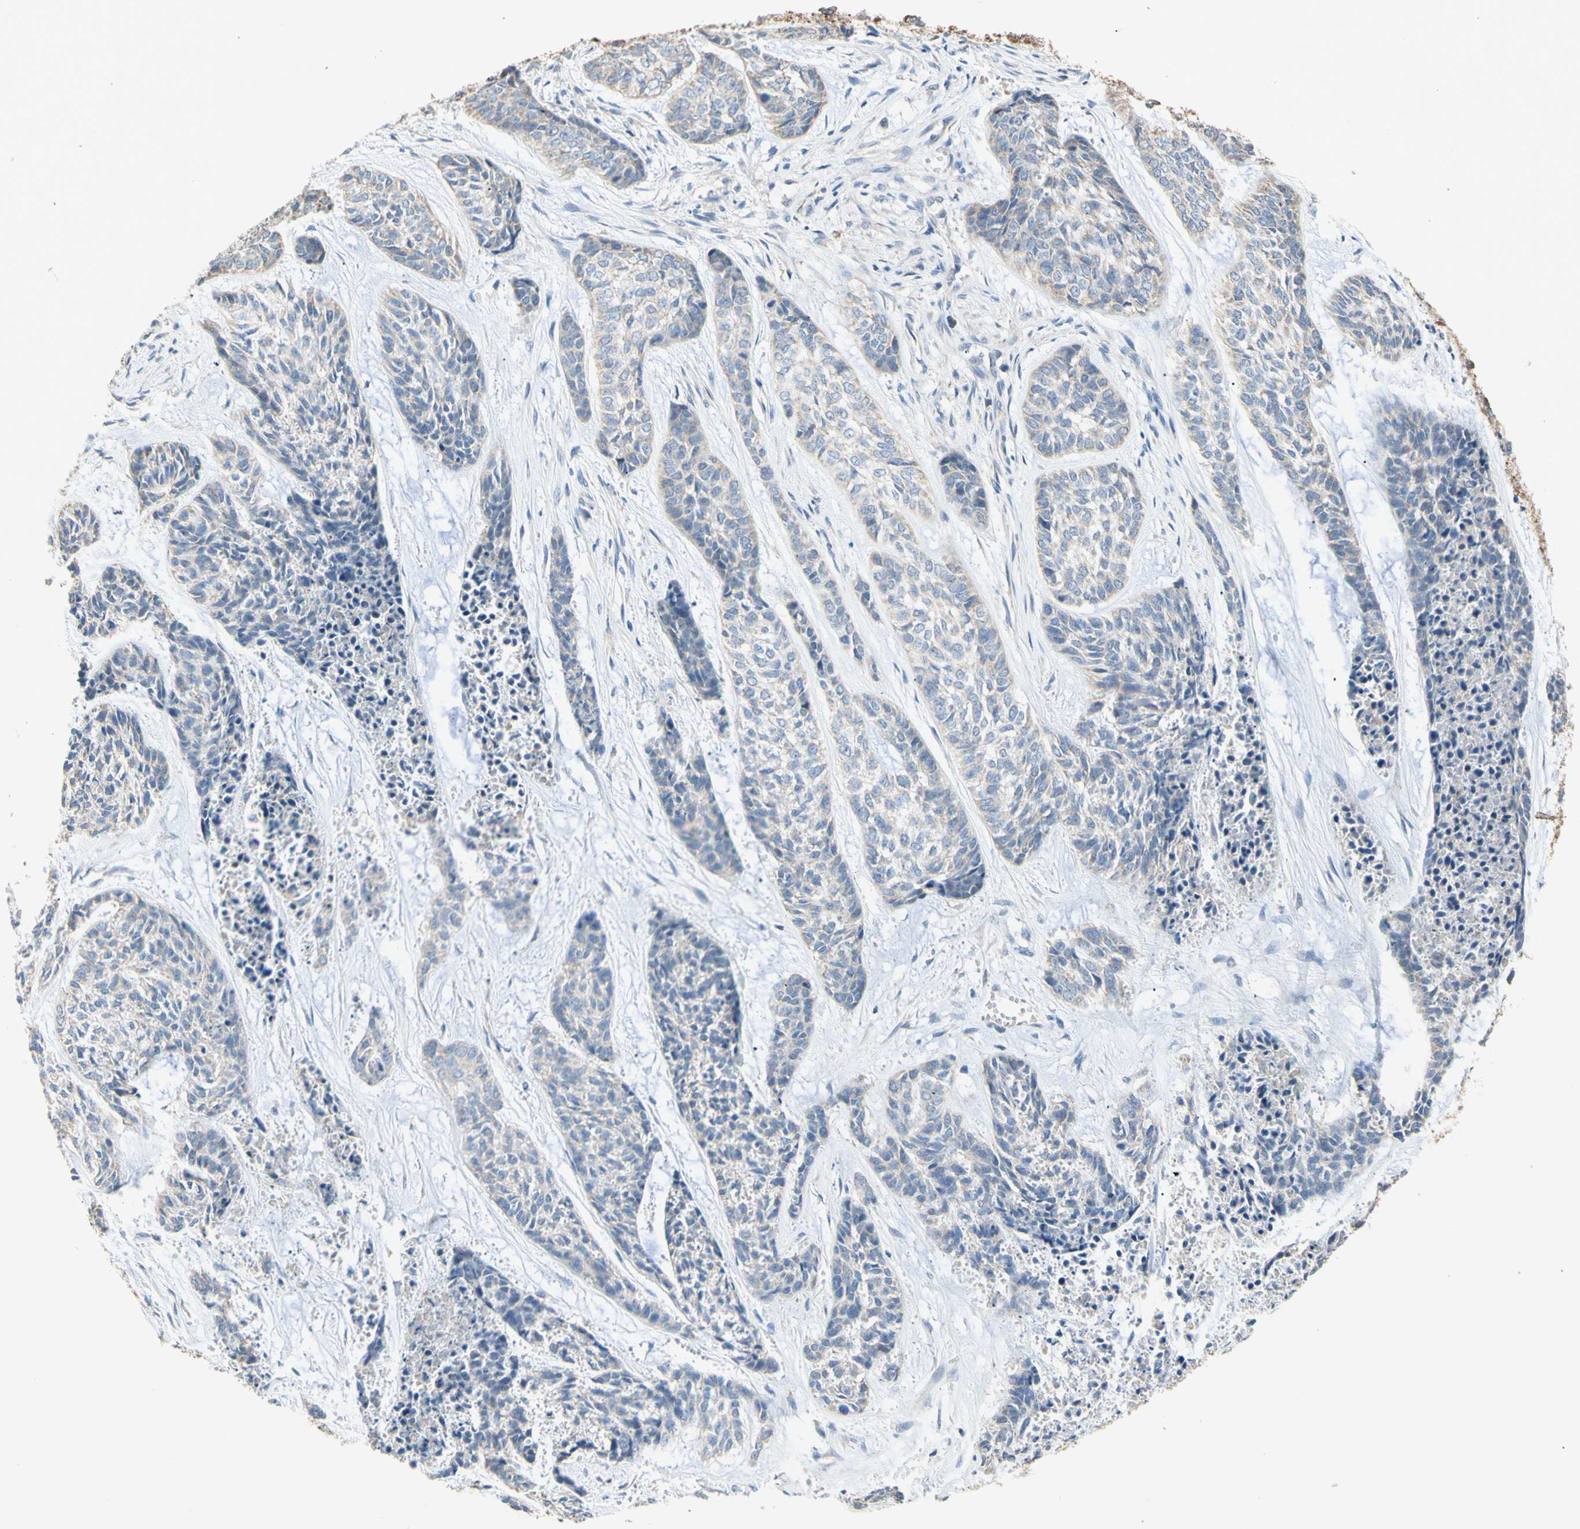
{"staining": {"intensity": "negative", "quantity": "none", "location": "none"}, "tissue": "skin cancer", "cell_type": "Tumor cells", "image_type": "cancer", "snomed": [{"axis": "morphology", "description": "Basal cell carcinoma"}, {"axis": "topography", "description": "Skin"}], "caption": "High power microscopy micrograph of an immunohistochemistry (IHC) image of skin cancer (basal cell carcinoma), revealing no significant staining in tumor cells.", "gene": "PTGIS", "patient": {"sex": "female", "age": 64}}